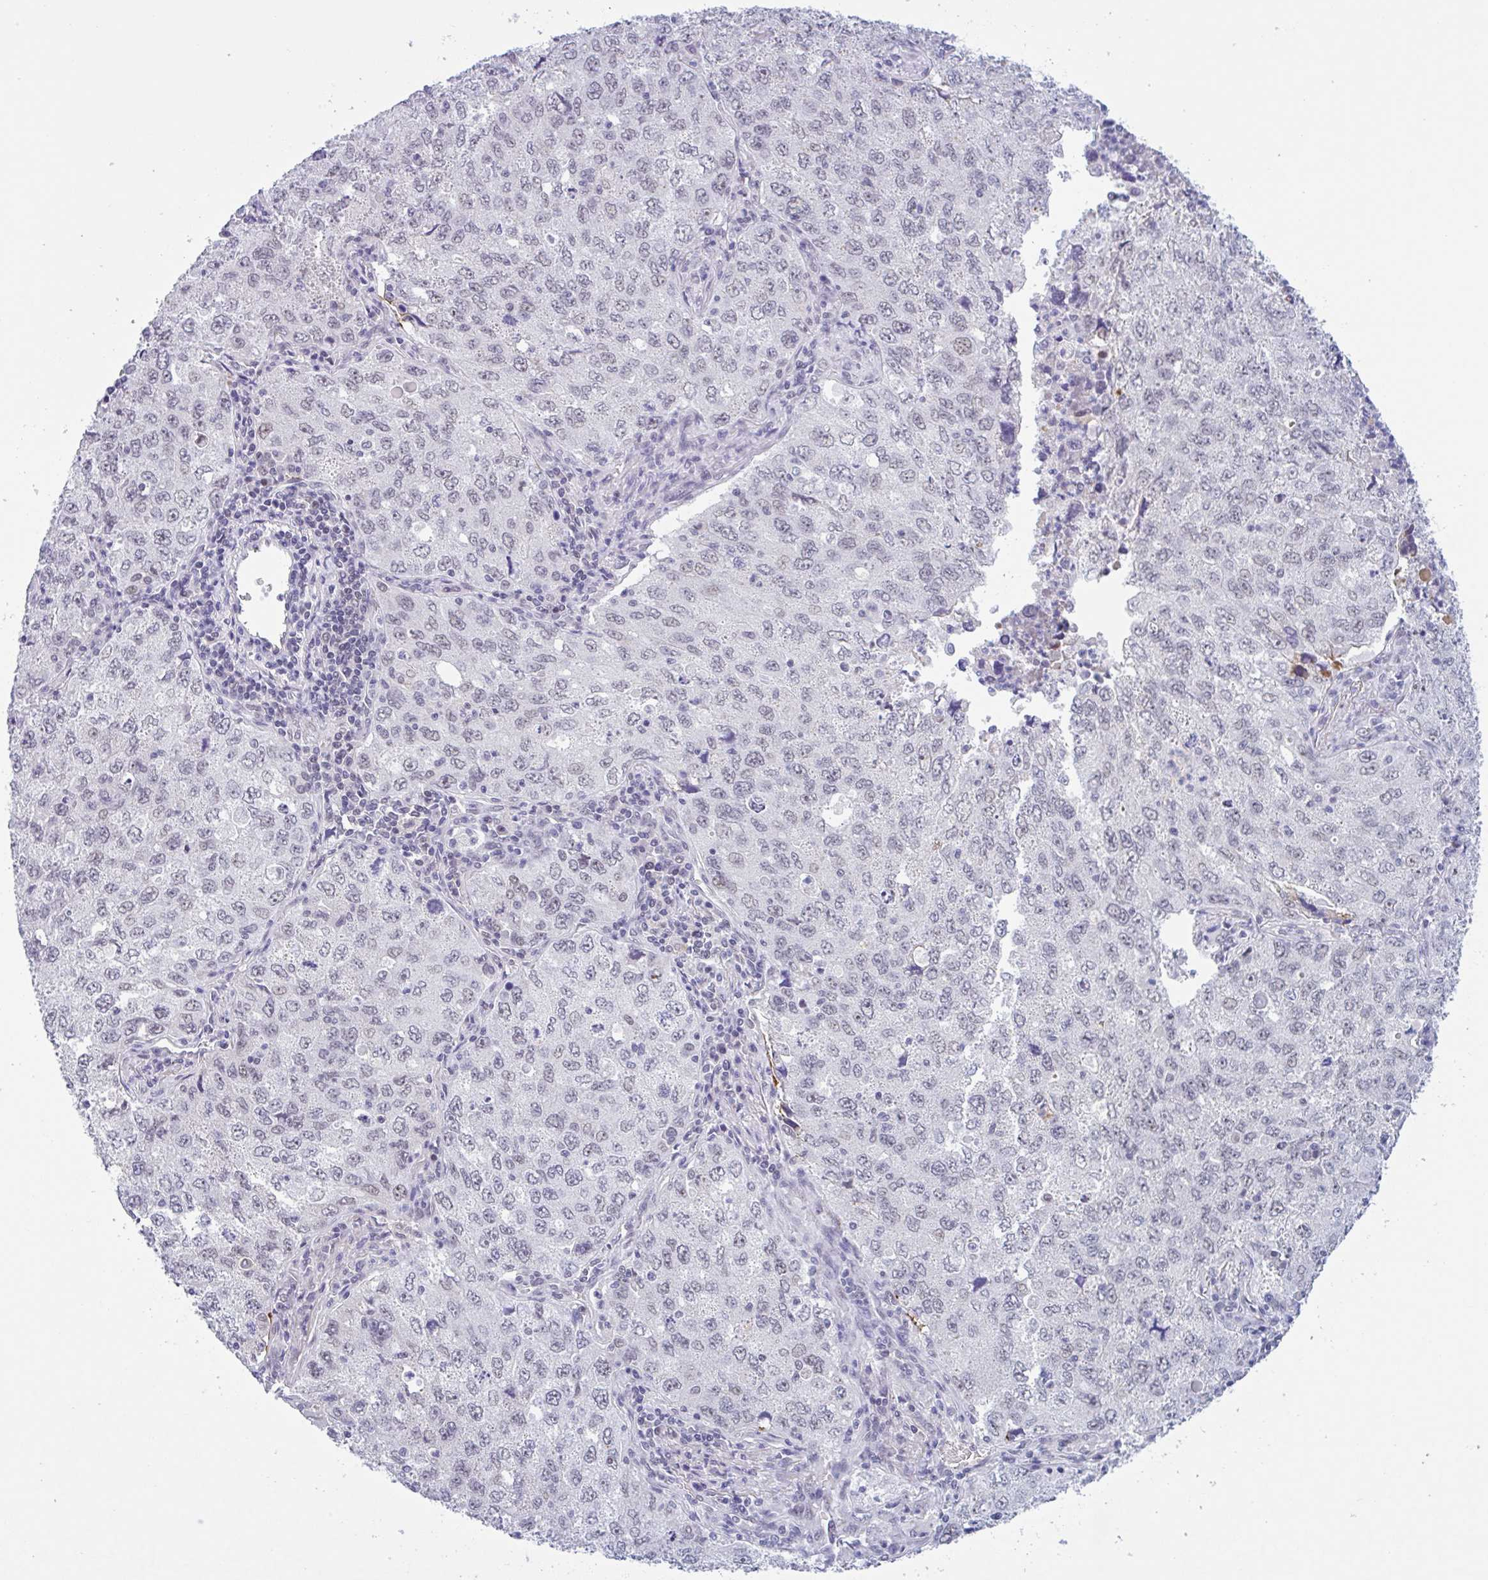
{"staining": {"intensity": "weak", "quantity": "25%-75%", "location": "nuclear"}, "tissue": "lung cancer", "cell_type": "Tumor cells", "image_type": "cancer", "snomed": [{"axis": "morphology", "description": "Adenocarcinoma, NOS"}, {"axis": "topography", "description": "Lung"}], "caption": "Tumor cells show low levels of weak nuclear expression in approximately 25%-75% of cells in human lung cancer. The staining was performed using DAB (3,3'-diaminobenzidine) to visualize the protein expression in brown, while the nuclei were stained in blue with hematoxylin (Magnification: 20x).", "gene": "PLG", "patient": {"sex": "female", "age": 57}}